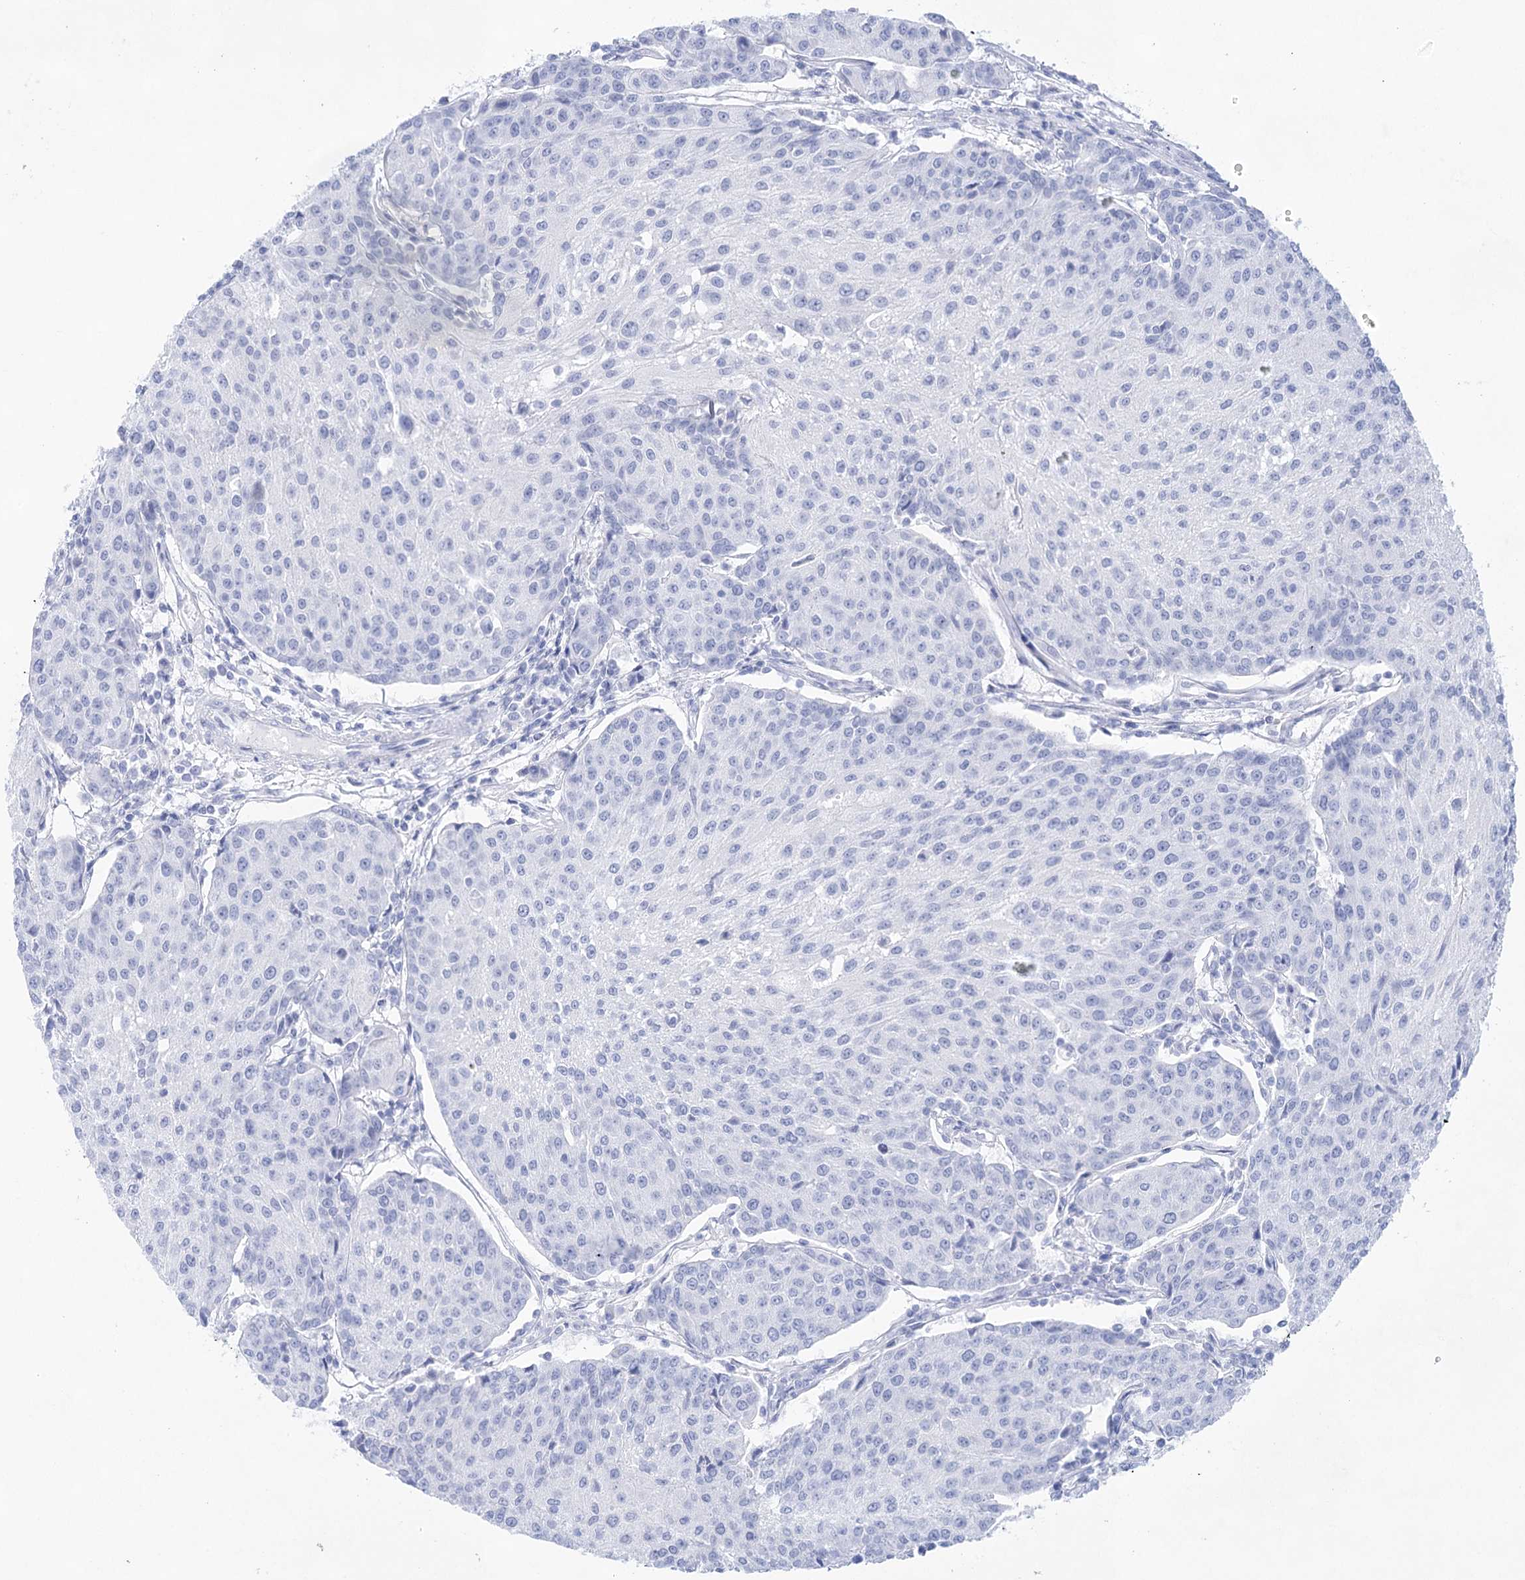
{"staining": {"intensity": "negative", "quantity": "none", "location": "none"}, "tissue": "urothelial cancer", "cell_type": "Tumor cells", "image_type": "cancer", "snomed": [{"axis": "morphology", "description": "Urothelial carcinoma, High grade"}, {"axis": "topography", "description": "Urinary bladder"}], "caption": "Immunohistochemistry photomicrograph of urothelial cancer stained for a protein (brown), which displays no positivity in tumor cells.", "gene": "LALBA", "patient": {"sex": "female", "age": 85}}